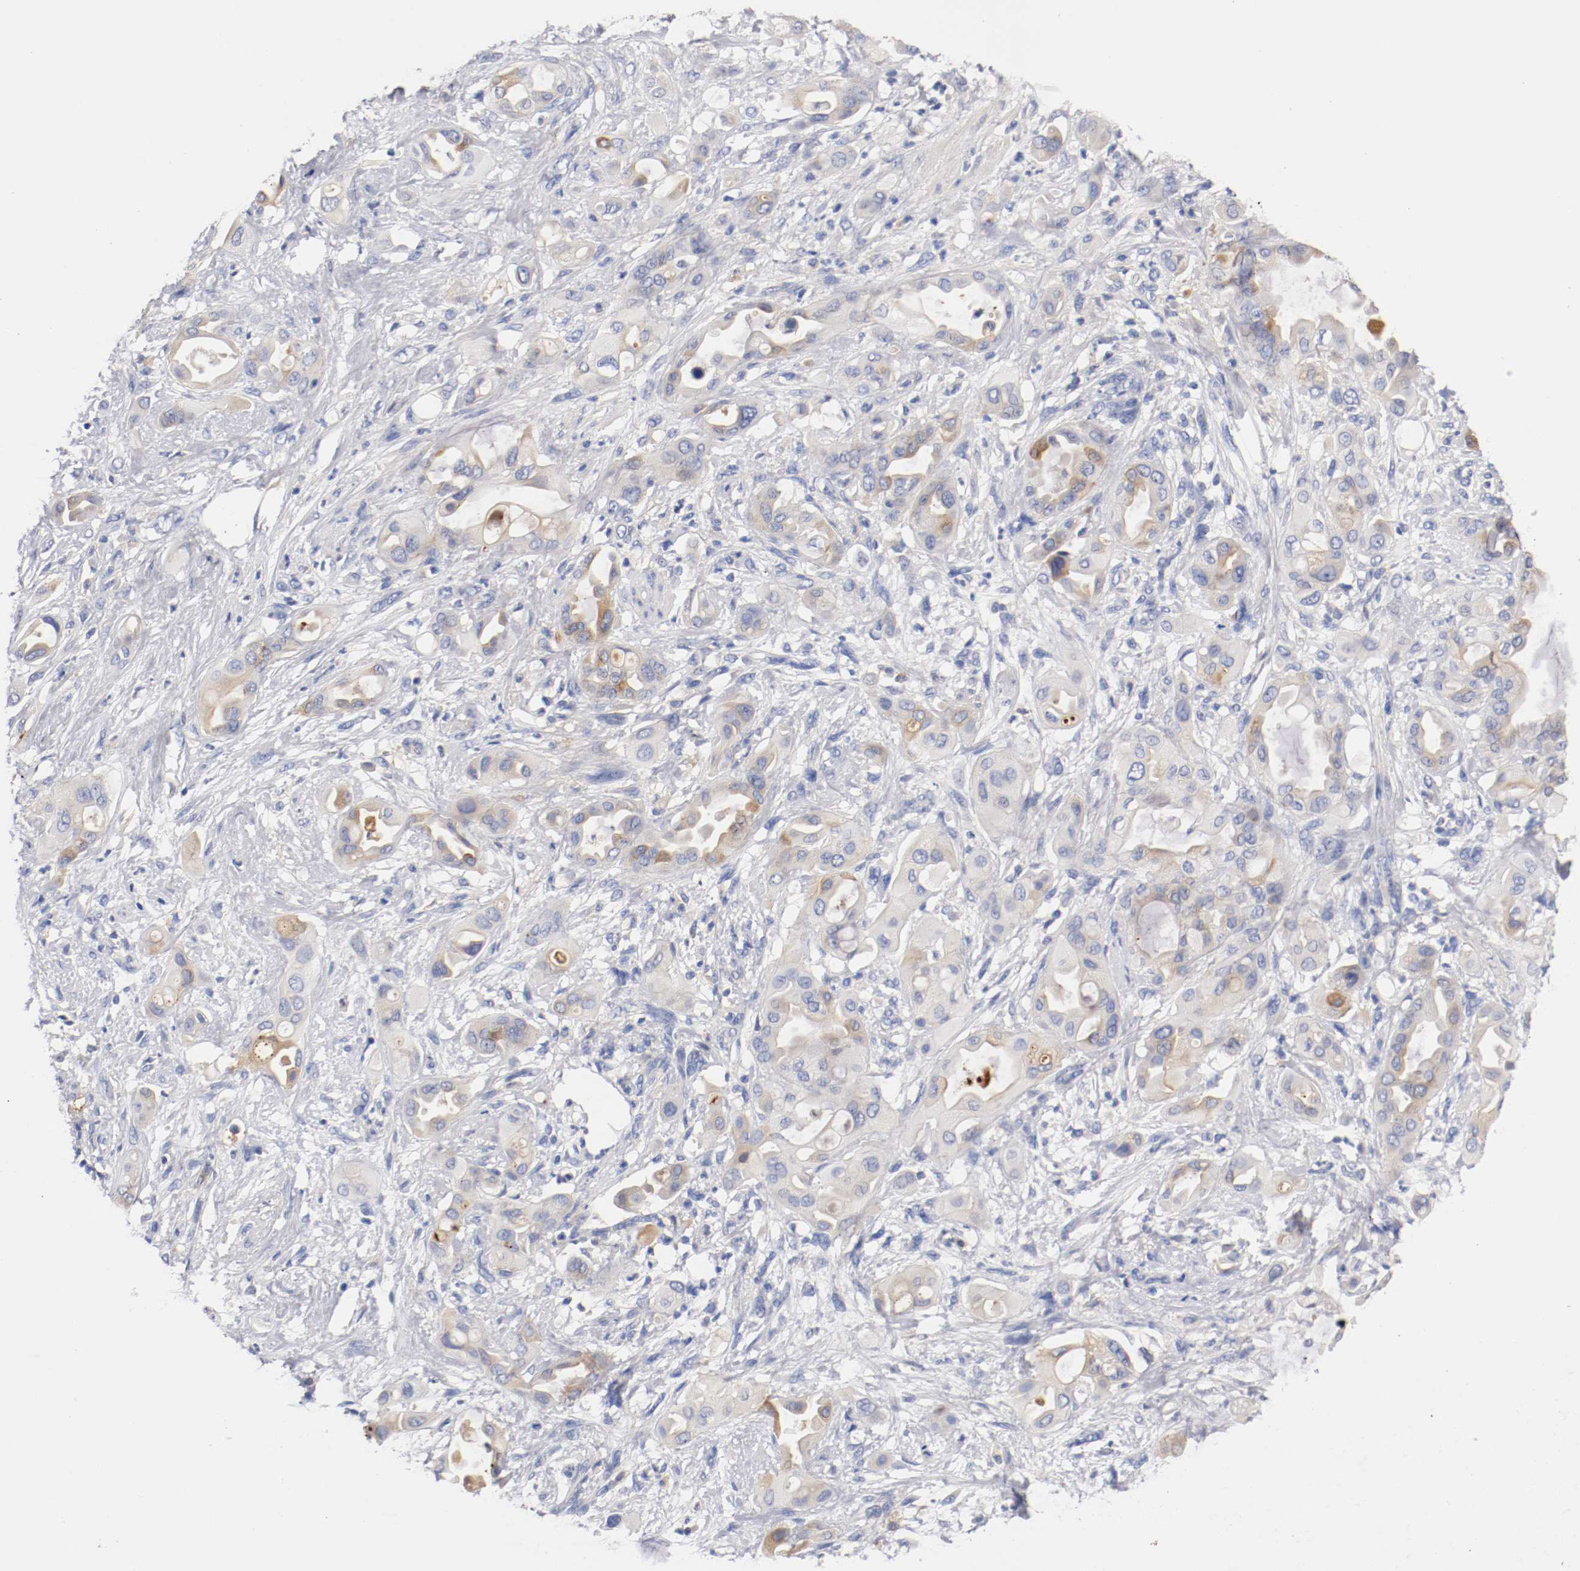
{"staining": {"intensity": "moderate", "quantity": "25%-75%", "location": "cytoplasmic/membranous"}, "tissue": "pancreatic cancer", "cell_type": "Tumor cells", "image_type": "cancer", "snomed": [{"axis": "morphology", "description": "Adenocarcinoma, NOS"}, {"axis": "morphology", "description": "Adenocarcinoma, metastatic, NOS"}, {"axis": "topography", "description": "Lymph node"}, {"axis": "topography", "description": "Pancreas"}, {"axis": "topography", "description": "Duodenum"}], "caption": "Brown immunohistochemical staining in human pancreatic cancer reveals moderate cytoplasmic/membranous staining in approximately 25%-75% of tumor cells.", "gene": "FGFBP1", "patient": {"sex": "female", "age": 64}}